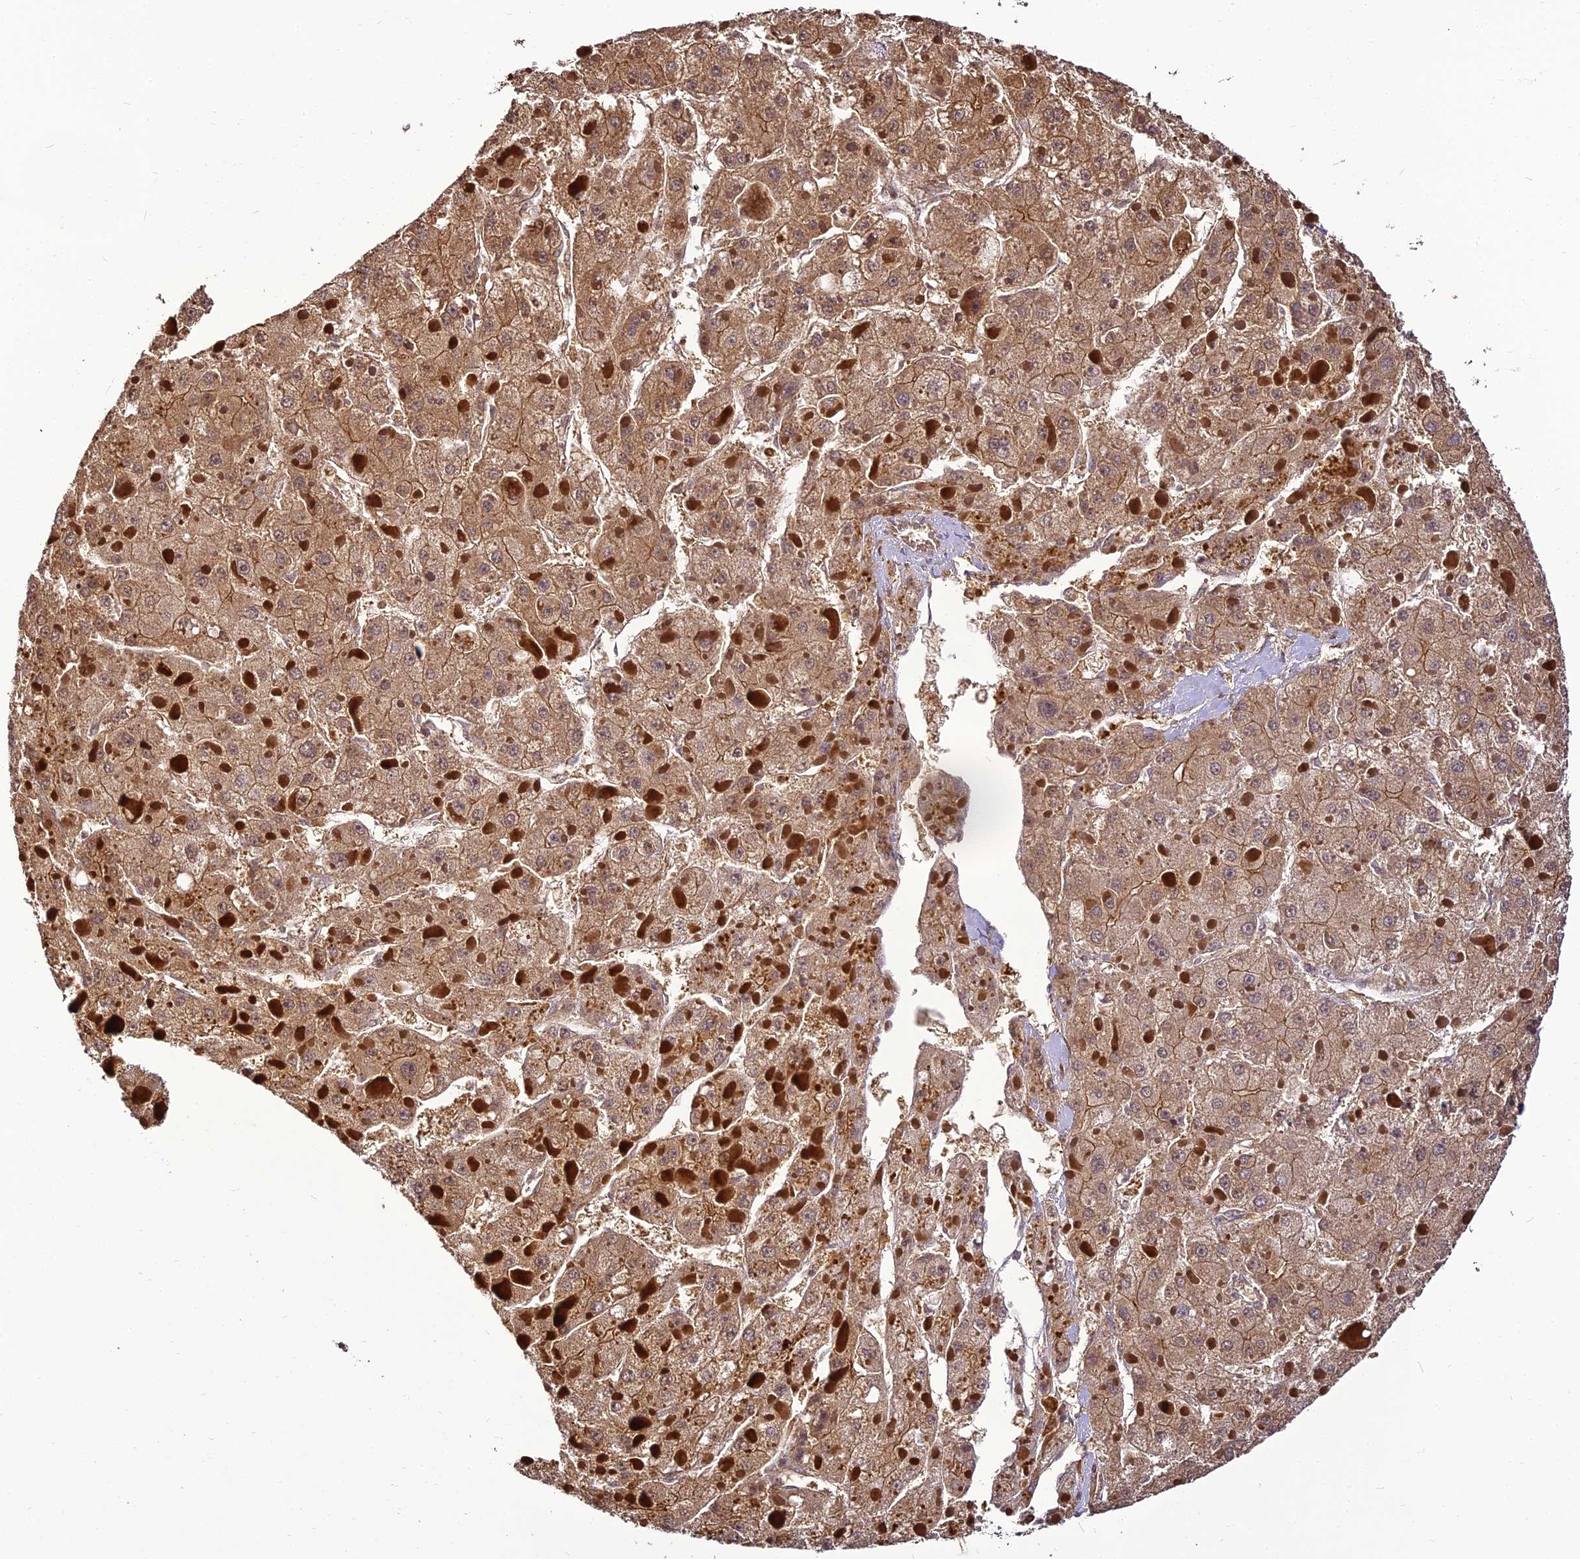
{"staining": {"intensity": "moderate", "quantity": ">75%", "location": "cytoplasmic/membranous"}, "tissue": "liver cancer", "cell_type": "Tumor cells", "image_type": "cancer", "snomed": [{"axis": "morphology", "description": "Carcinoma, Hepatocellular, NOS"}, {"axis": "topography", "description": "Liver"}], "caption": "Moderate cytoplasmic/membranous positivity for a protein is seen in approximately >75% of tumor cells of hepatocellular carcinoma (liver) using immunohistochemistry.", "gene": "BCDIN3D", "patient": {"sex": "female", "age": 73}}